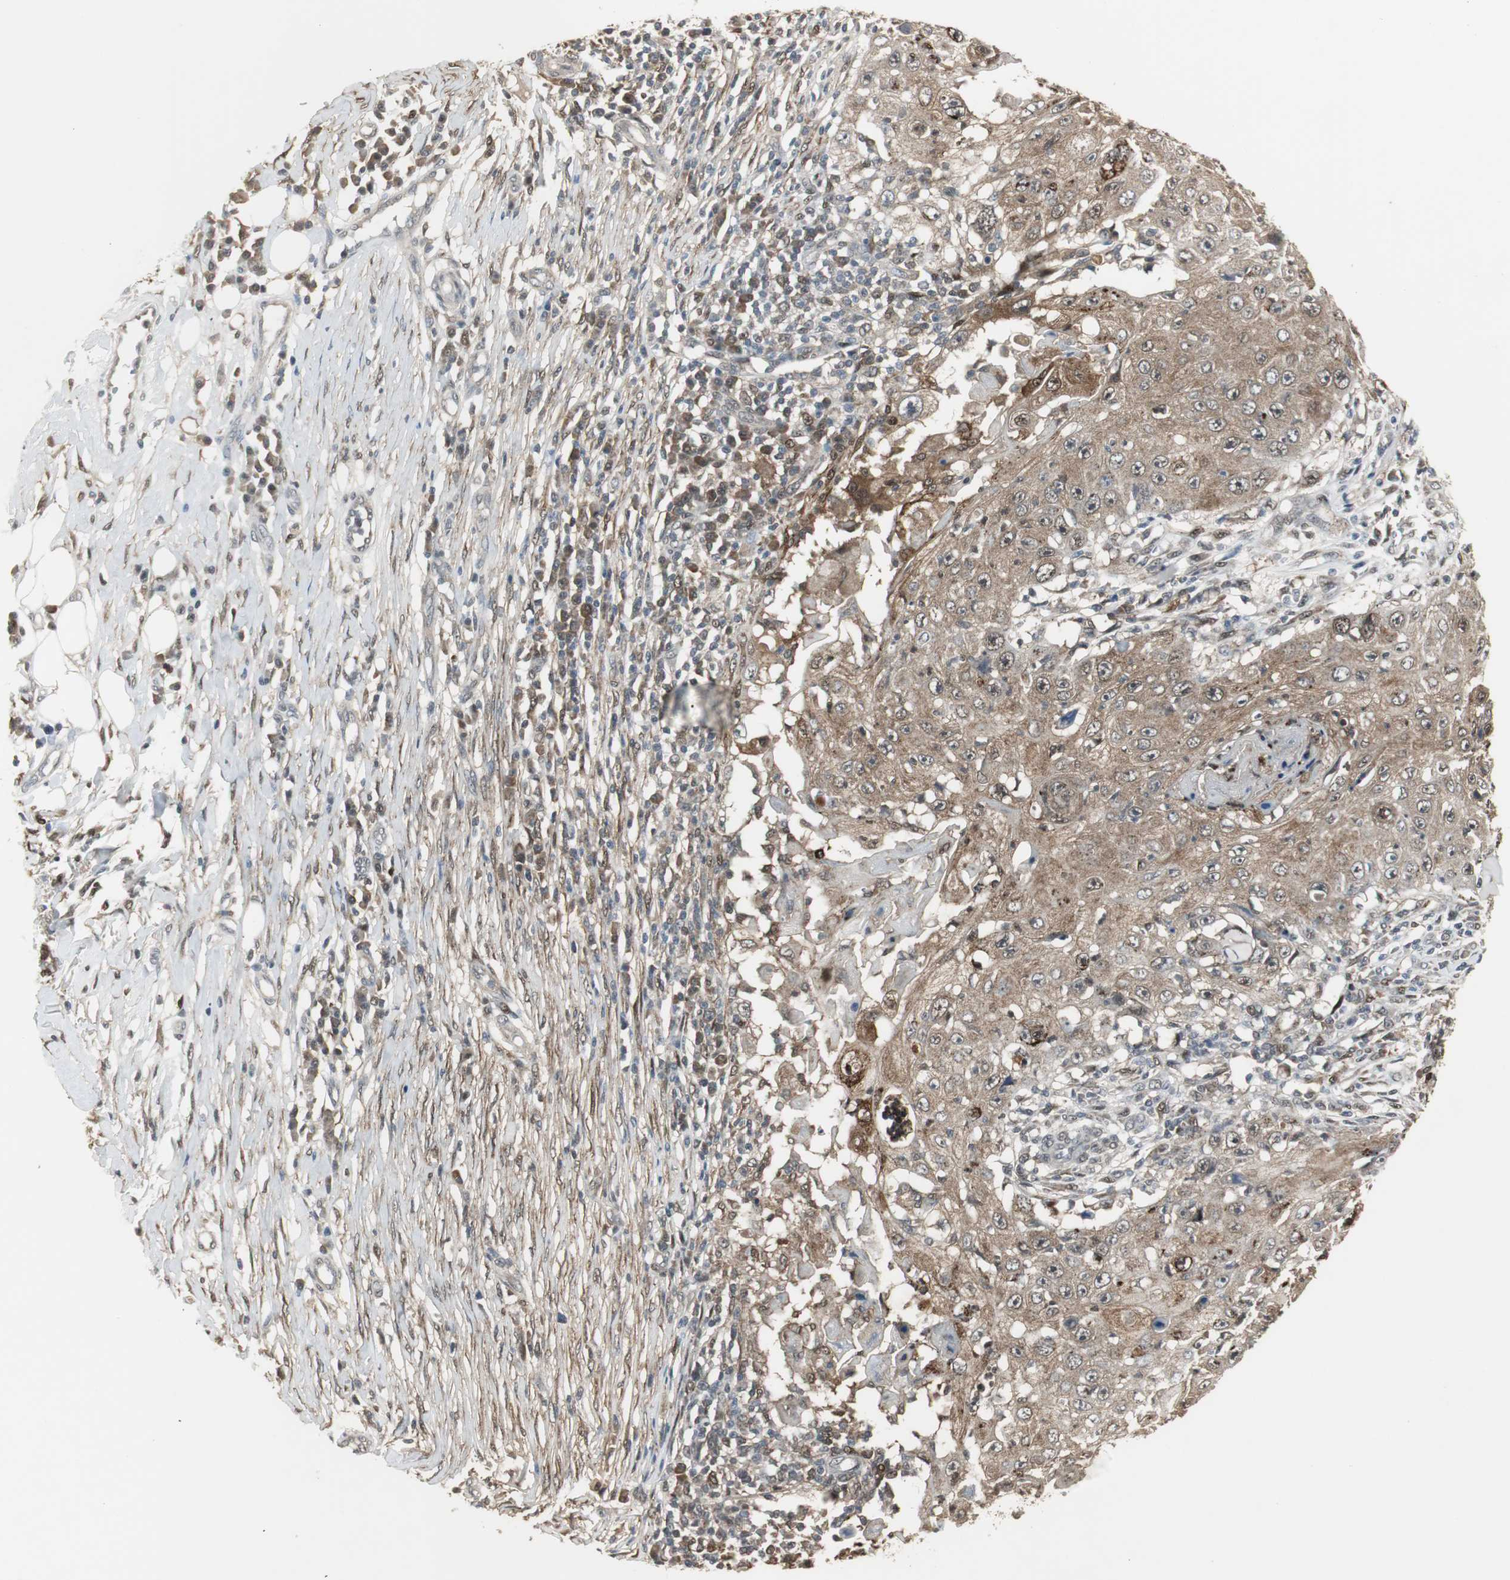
{"staining": {"intensity": "moderate", "quantity": ">75%", "location": "cytoplasmic/membranous,nuclear"}, "tissue": "skin cancer", "cell_type": "Tumor cells", "image_type": "cancer", "snomed": [{"axis": "morphology", "description": "Squamous cell carcinoma, NOS"}, {"axis": "topography", "description": "Skin"}], "caption": "The immunohistochemical stain labels moderate cytoplasmic/membranous and nuclear staining in tumor cells of squamous cell carcinoma (skin) tissue.", "gene": "PLIN3", "patient": {"sex": "male", "age": 86}}